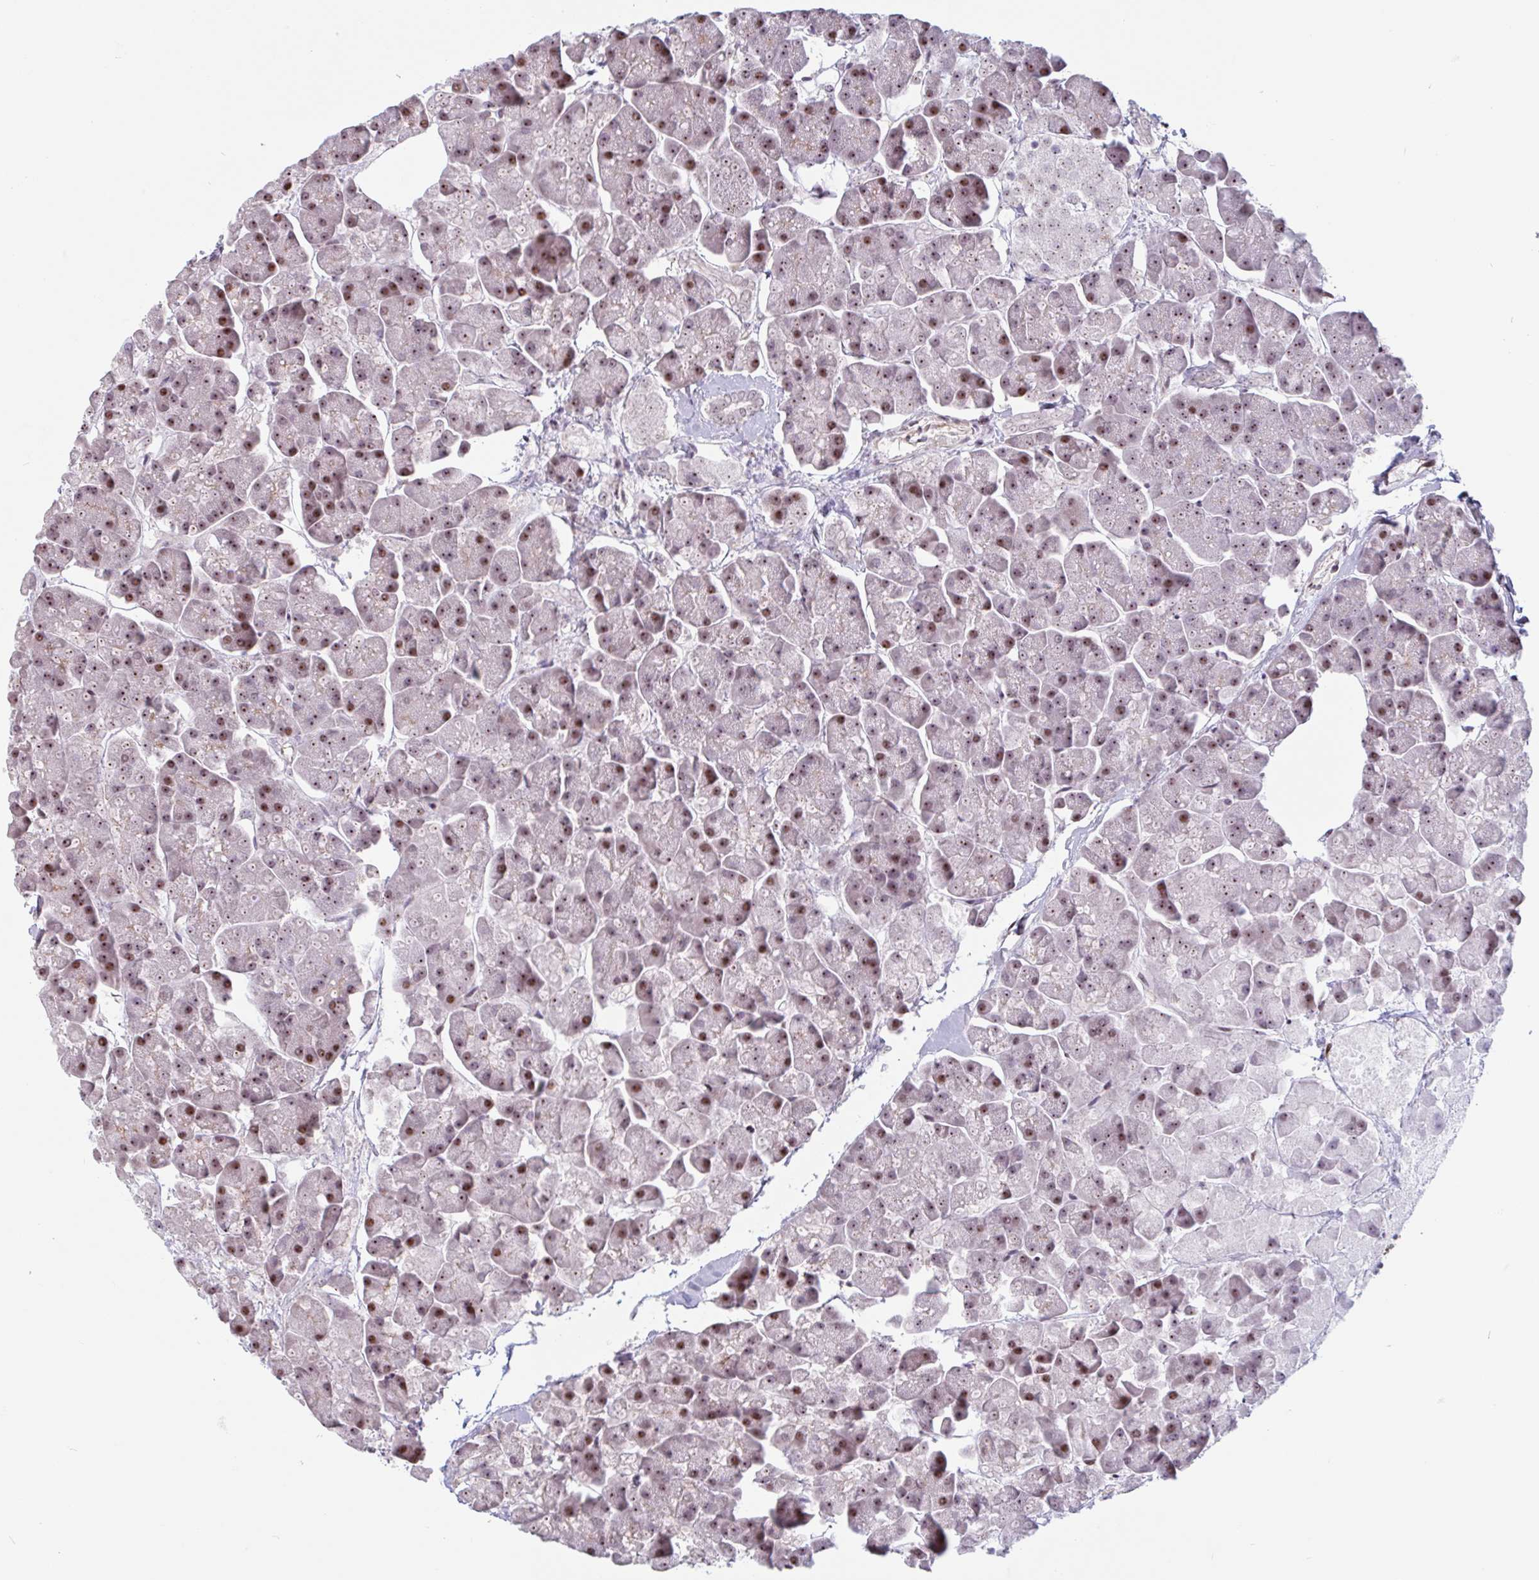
{"staining": {"intensity": "moderate", "quantity": ">75%", "location": "nuclear"}, "tissue": "pancreas", "cell_type": "Exocrine glandular cells", "image_type": "normal", "snomed": [{"axis": "morphology", "description": "Normal tissue, NOS"}, {"axis": "topography", "description": "Pancreas"}, {"axis": "topography", "description": "Peripheral nerve tissue"}], "caption": "Protein expression analysis of normal human pancreas reveals moderate nuclear expression in approximately >75% of exocrine glandular cells. (DAB IHC with brightfield microscopy, high magnification).", "gene": "ZNF689", "patient": {"sex": "male", "age": 54}}